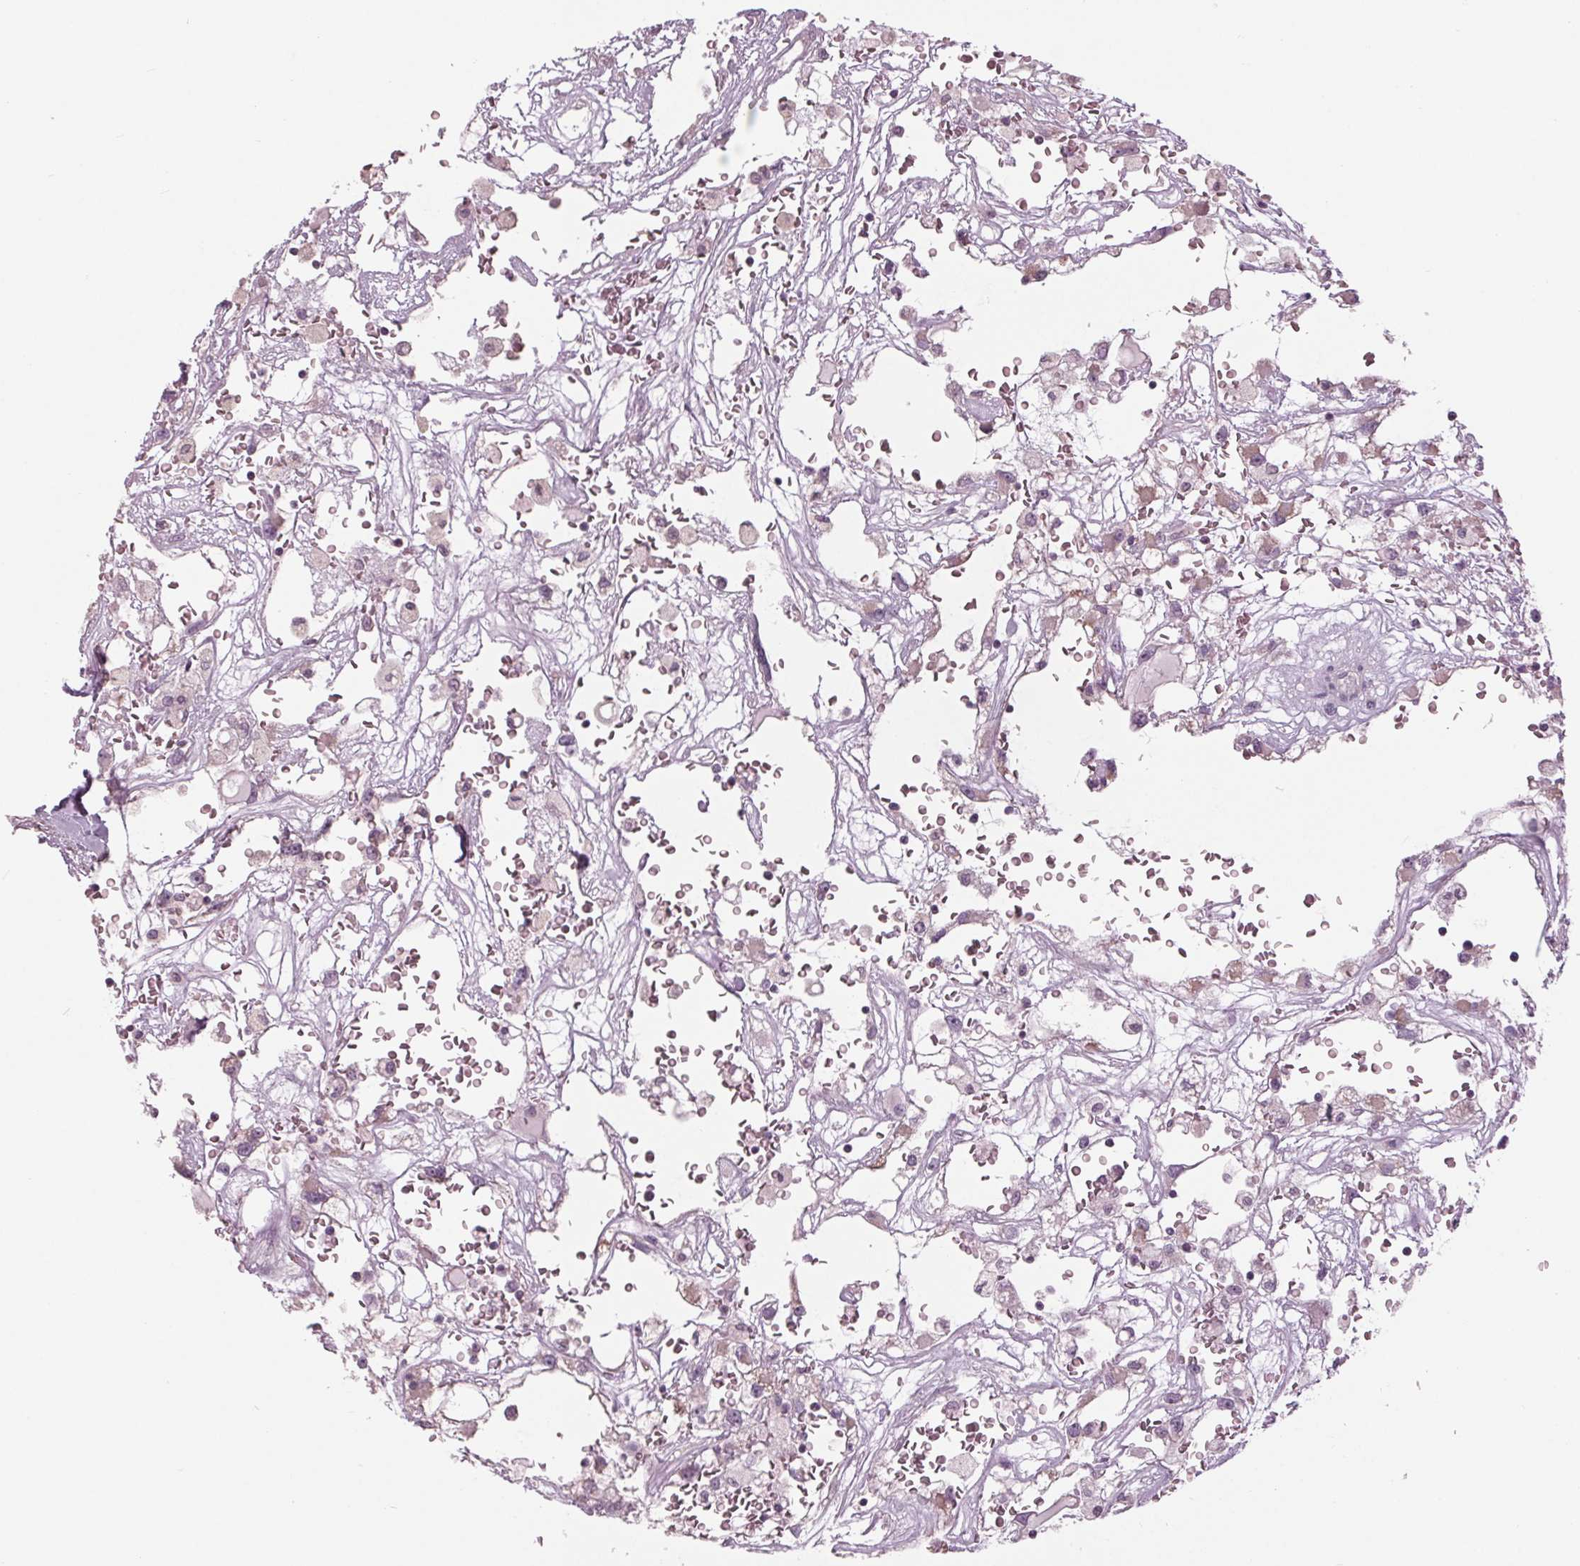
{"staining": {"intensity": "negative", "quantity": "none", "location": "none"}, "tissue": "renal cancer", "cell_type": "Tumor cells", "image_type": "cancer", "snomed": [{"axis": "morphology", "description": "Adenocarcinoma, NOS"}, {"axis": "topography", "description": "Kidney"}], "caption": "A high-resolution photomicrograph shows immunohistochemistry (IHC) staining of renal adenocarcinoma, which reveals no significant positivity in tumor cells.", "gene": "TNNC2", "patient": {"sex": "male", "age": 59}}